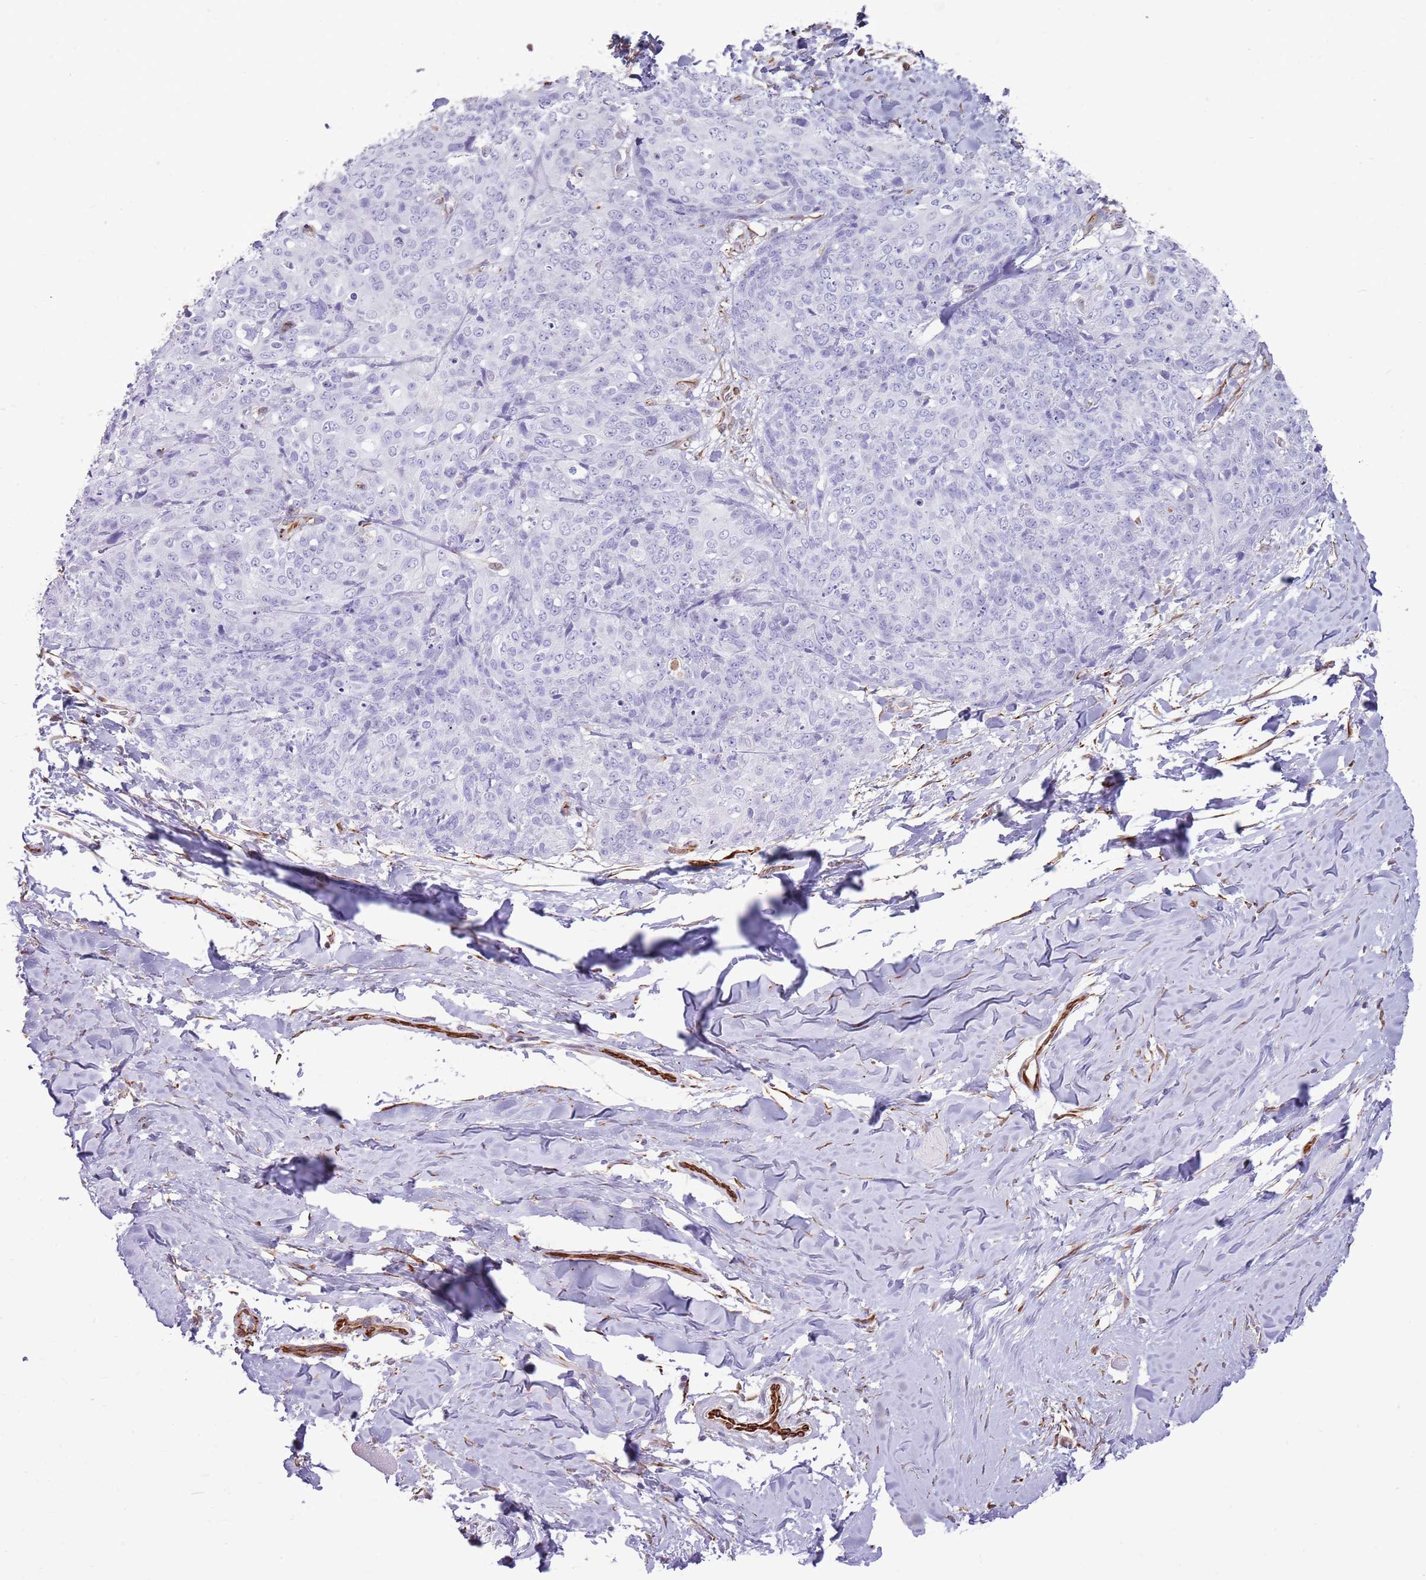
{"staining": {"intensity": "negative", "quantity": "none", "location": "none"}, "tissue": "skin cancer", "cell_type": "Tumor cells", "image_type": "cancer", "snomed": [{"axis": "morphology", "description": "Squamous cell carcinoma, NOS"}, {"axis": "topography", "description": "Skin"}, {"axis": "topography", "description": "Vulva"}], "caption": "This is an immunohistochemistry (IHC) photomicrograph of human skin cancer (squamous cell carcinoma). There is no staining in tumor cells.", "gene": "NBPF3", "patient": {"sex": "female", "age": 85}}